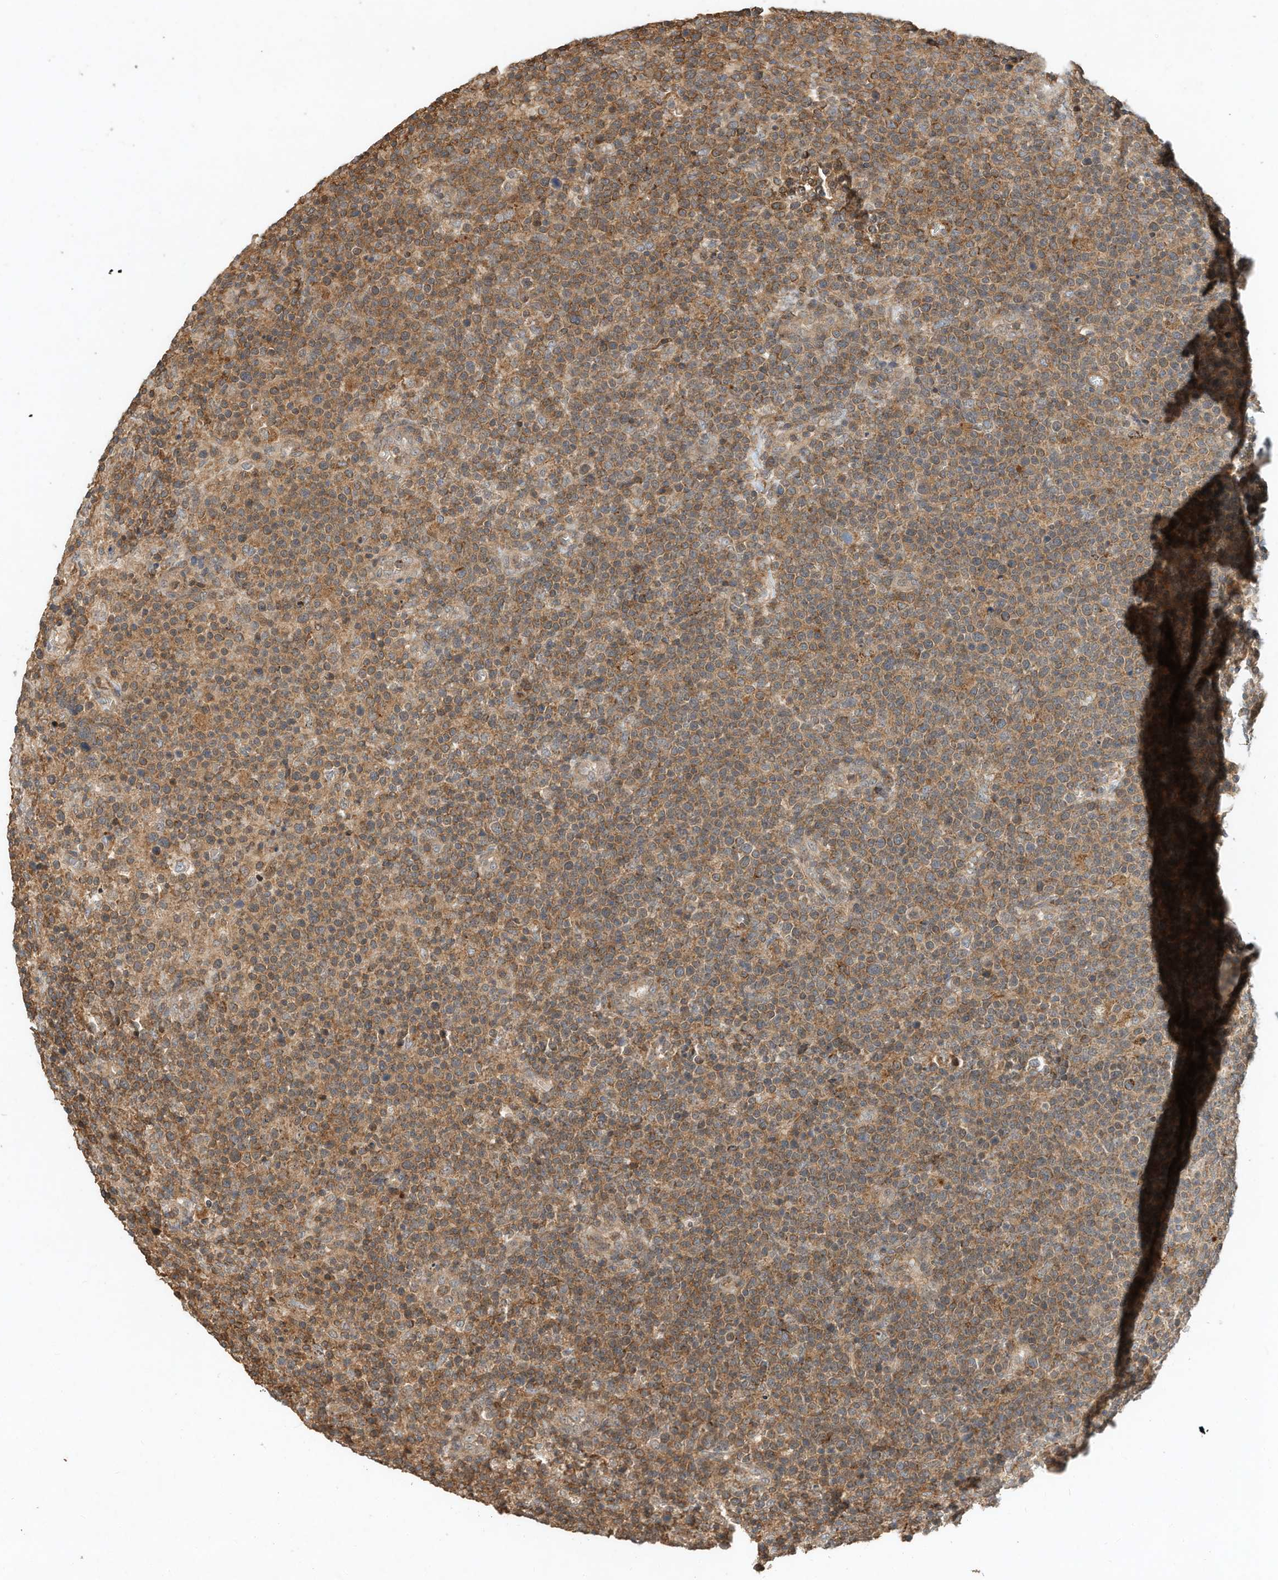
{"staining": {"intensity": "moderate", "quantity": ">75%", "location": "cytoplasmic/membranous"}, "tissue": "lymphoma", "cell_type": "Tumor cells", "image_type": "cancer", "snomed": [{"axis": "morphology", "description": "Malignant lymphoma, non-Hodgkin's type, High grade"}, {"axis": "topography", "description": "Lymph node"}], "caption": "Protein staining shows moderate cytoplasmic/membranous expression in about >75% of tumor cells in malignant lymphoma, non-Hodgkin's type (high-grade).", "gene": "CPAMD8", "patient": {"sex": "male", "age": 61}}